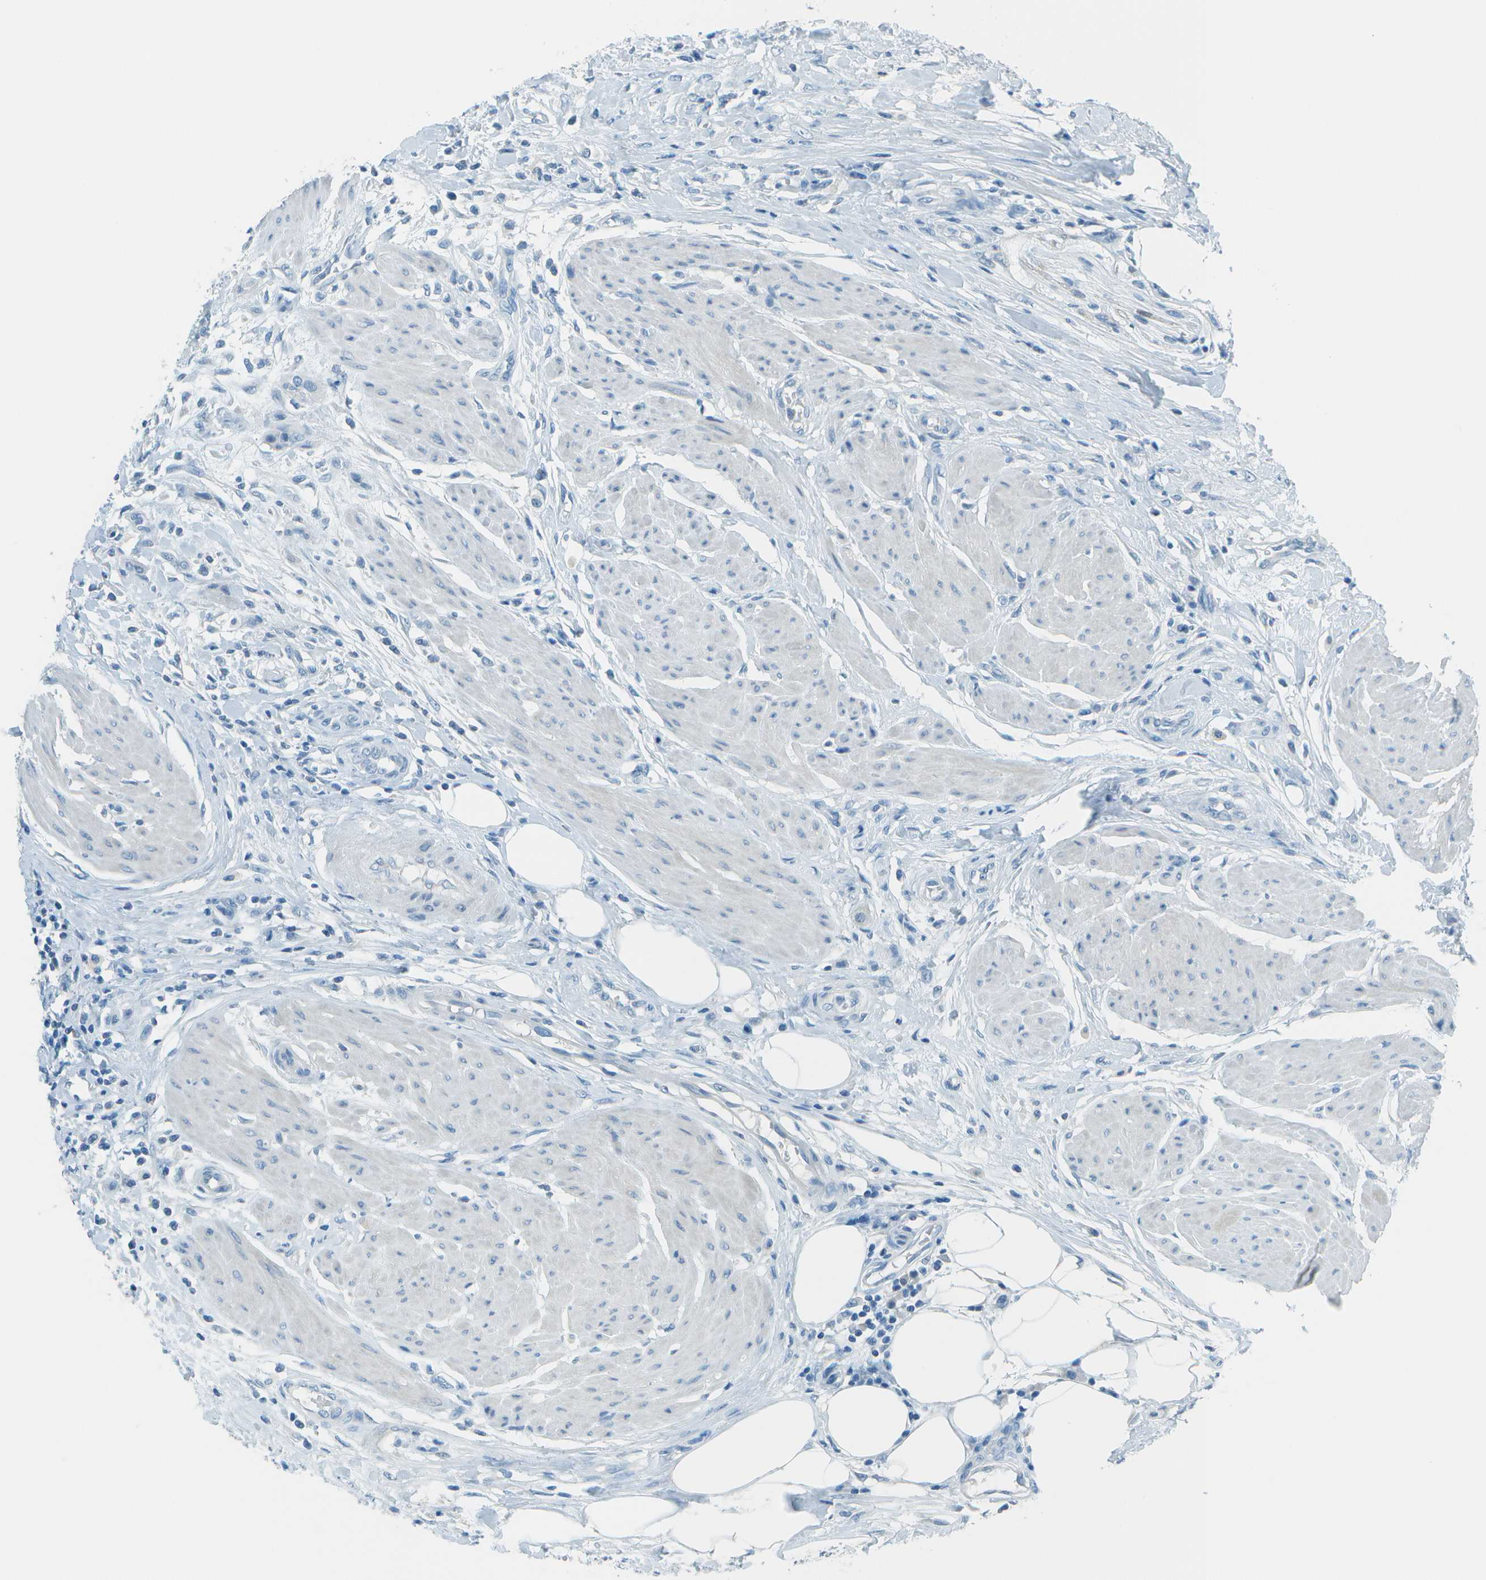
{"staining": {"intensity": "negative", "quantity": "none", "location": "none"}, "tissue": "urothelial cancer", "cell_type": "Tumor cells", "image_type": "cancer", "snomed": [{"axis": "morphology", "description": "Urothelial carcinoma, High grade"}, {"axis": "topography", "description": "Urinary bladder"}], "caption": "The micrograph reveals no significant expression in tumor cells of urothelial cancer.", "gene": "FGF1", "patient": {"sex": "male", "age": 35}}